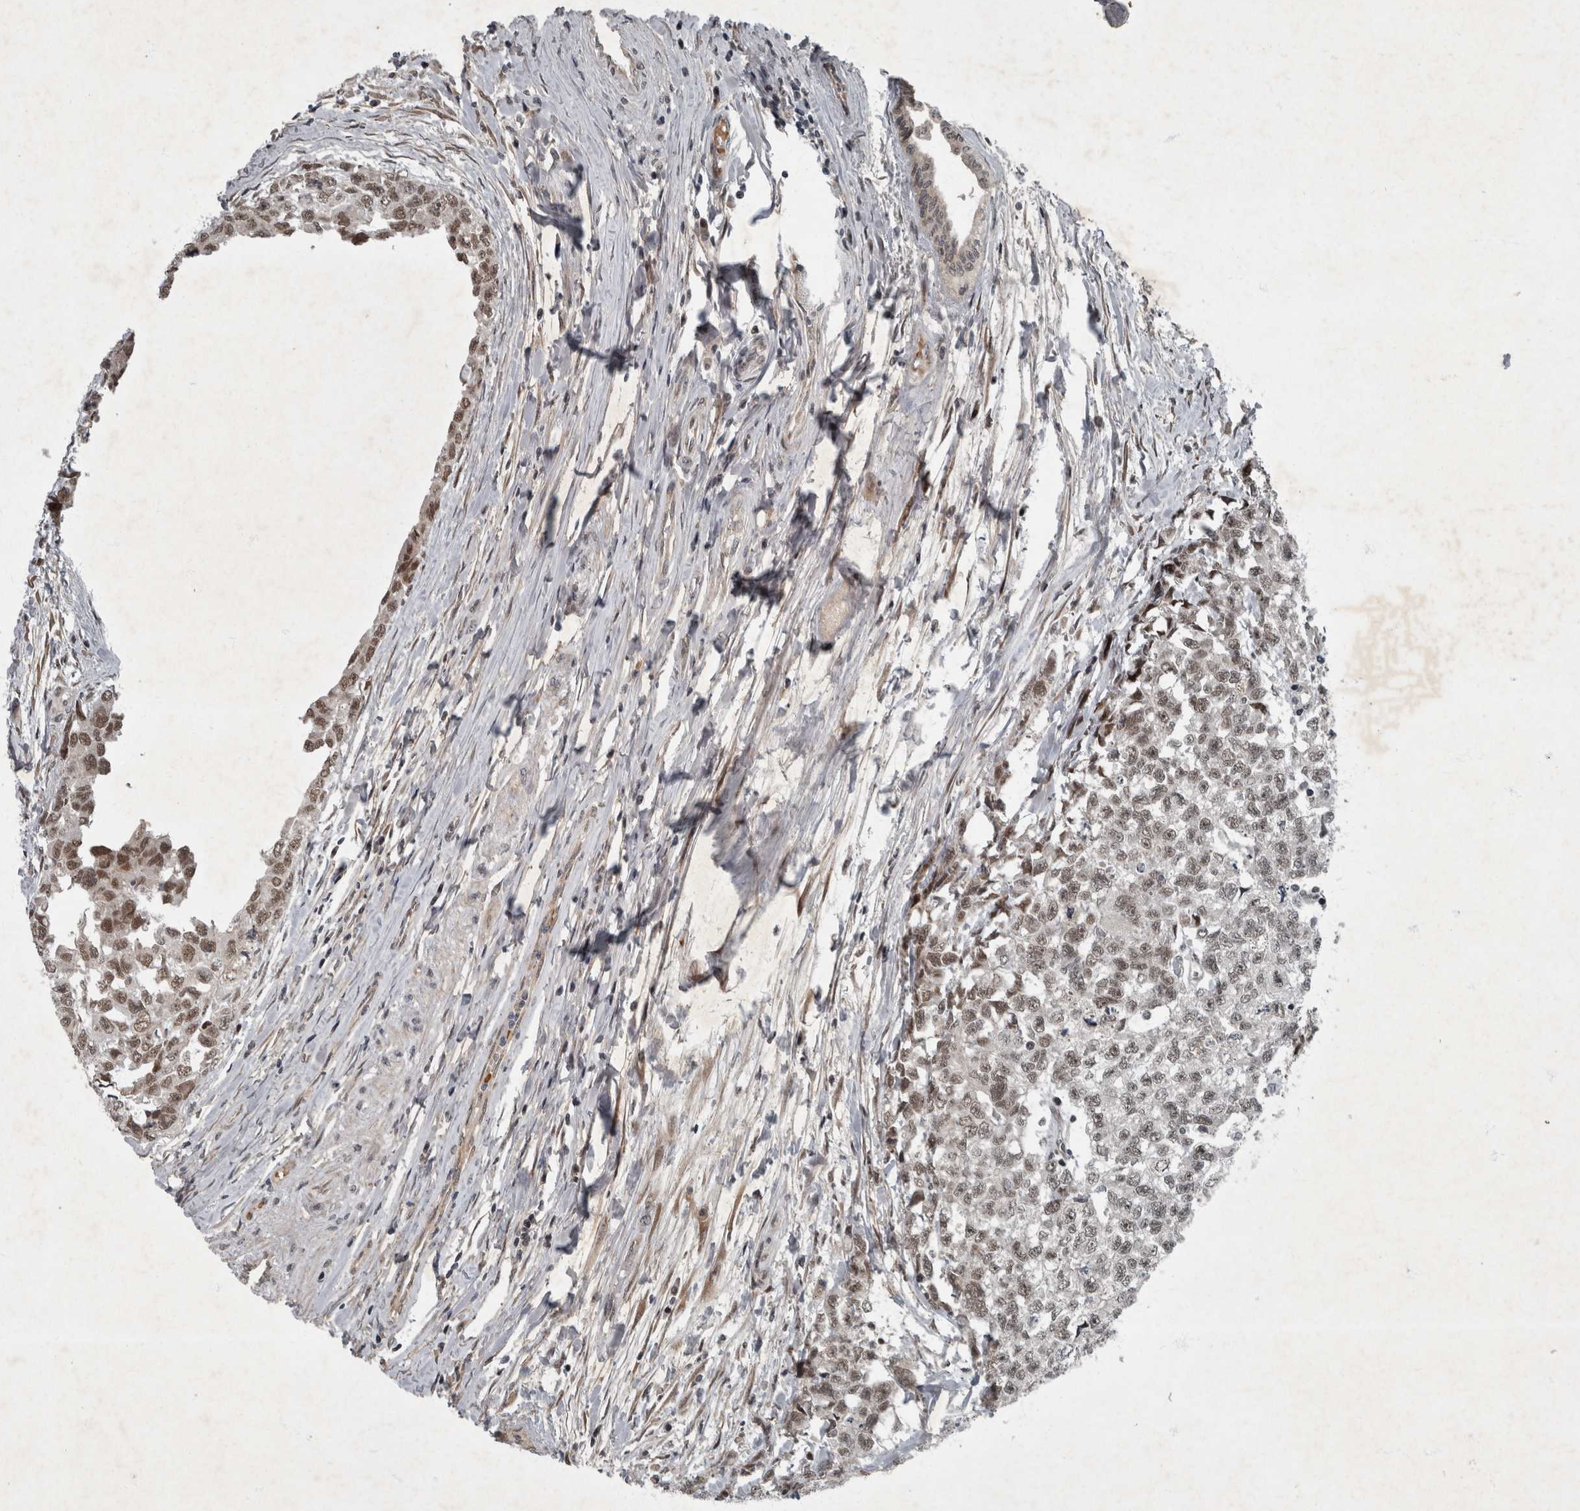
{"staining": {"intensity": "weak", "quantity": ">75%", "location": "nuclear"}, "tissue": "testis cancer", "cell_type": "Tumor cells", "image_type": "cancer", "snomed": [{"axis": "morphology", "description": "Carcinoma, Embryonal, NOS"}, {"axis": "topography", "description": "Testis"}], "caption": "Testis embryonal carcinoma stained with IHC displays weak nuclear expression in approximately >75% of tumor cells.", "gene": "WDR33", "patient": {"sex": "male", "age": 28}}